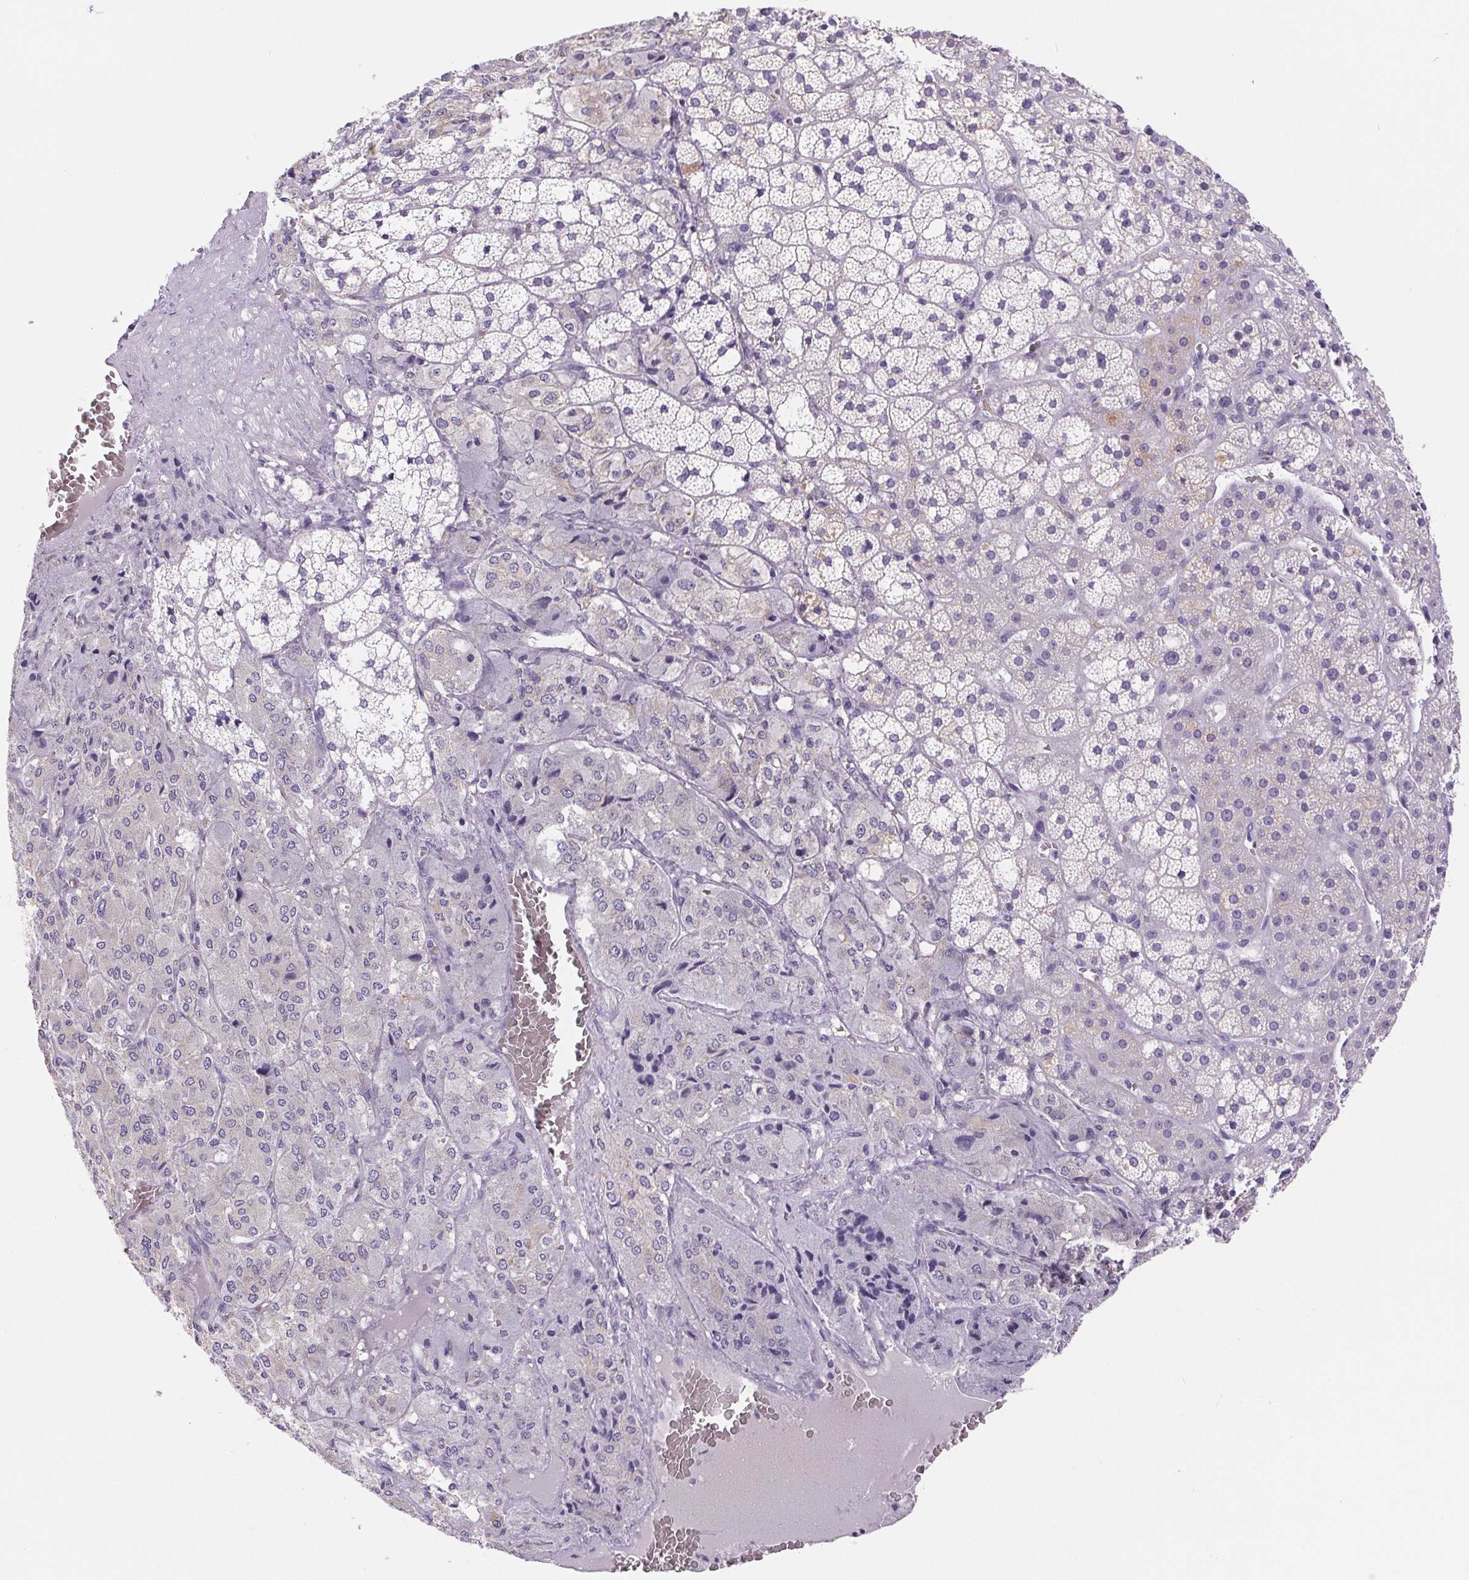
{"staining": {"intensity": "negative", "quantity": "none", "location": "none"}, "tissue": "adrenal gland", "cell_type": "Glandular cells", "image_type": "normal", "snomed": [{"axis": "morphology", "description": "Normal tissue, NOS"}, {"axis": "topography", "description": "Adrenal gland"}], "caption": "Image shows no protein expression in glandular cells of unremarkable adrenal gland.", "gene": "PNLIP", "patient": {"sex": "male", "age": 53}}